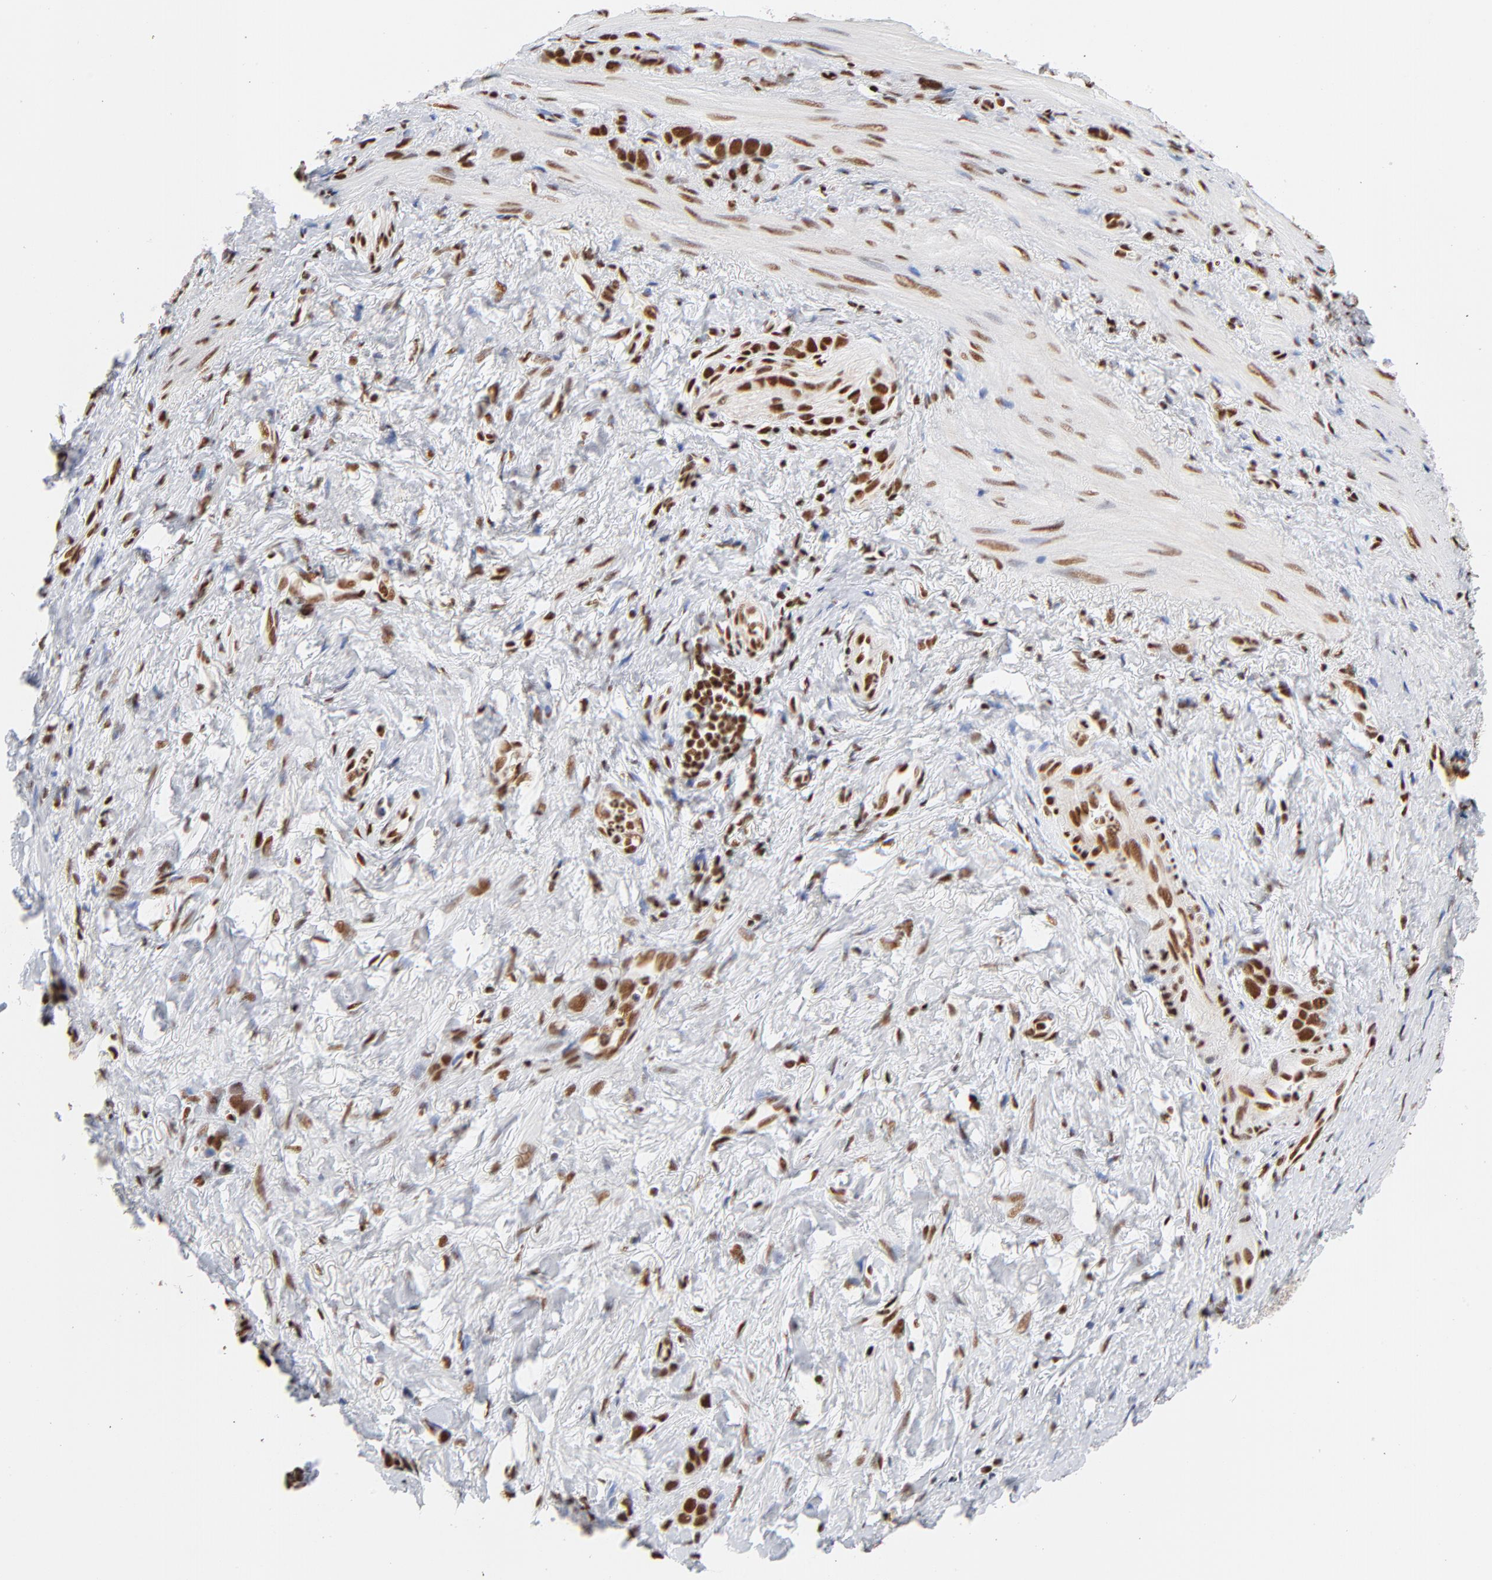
{"staining": {"intensity": "strong", "quantity": ">75%", "location": "nuclear"}, "tissue": "stomach cancer", "cell_type": "Tumor cells", "image_type": "cancer", "snomed": [{"axis": "morphology", "description": "Normal tissue, NOS"}, {"axis": "morphology", "description": "Adenocarcinoma, NOS"}, {"axis": "morphology", "description": "Adenocarcinoma, High grade"}, {"axis": "topography", "description": "Stomach, upper"}, {"axis": "topography", "description": "Stomach"}], "caption": "This is a micrograph of immunohistochemistry staining of adenocarcinoma (stomach), which shows strong positivity in the nuclear of tumor cells.", "gene": "CREB1", "patient": {"sex": "female", "age": 65}}